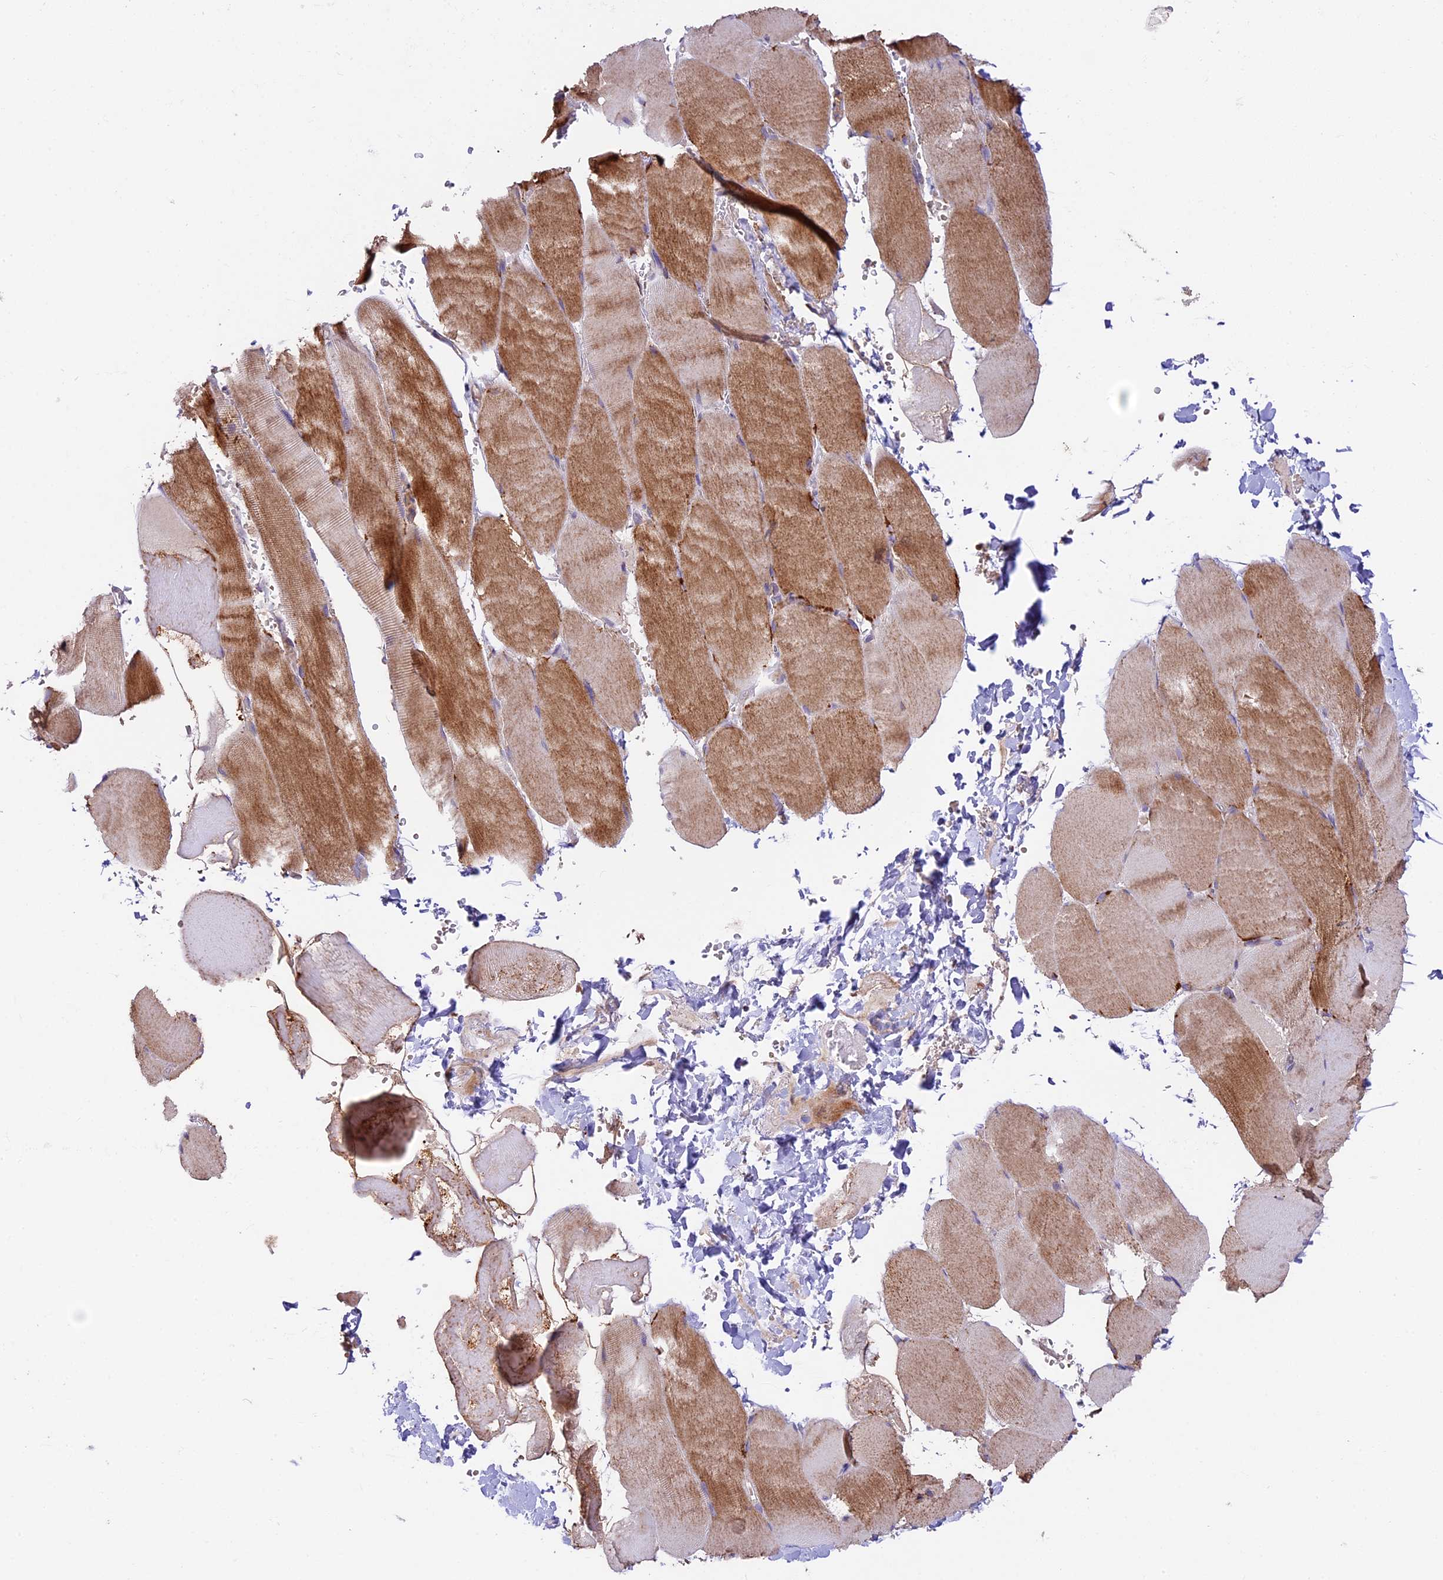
{"staining": {"intensity": "strong", "quantity": "25%-75%", "location": "cytoplasmic/membranous"}, "tissue": "skeletal muscle", "cell_type": "Myocytes", "image_type": "normal", "snomed": [{"axis": "morphology", "description": "Normal tissue, NOS"}, {"axis": "topography", "description": "Skeletal muscle"}, {"axis": "topography", "description": "Head-Neck"}], "caption": "Skeletal muscle stained with a brown dye exhibits strong cytoplasmic/membranous positive staining in approximately 25%-75% of myocytes.", "gene": "NDUFA8", "patient": {"sex": "male", "age": 66}}